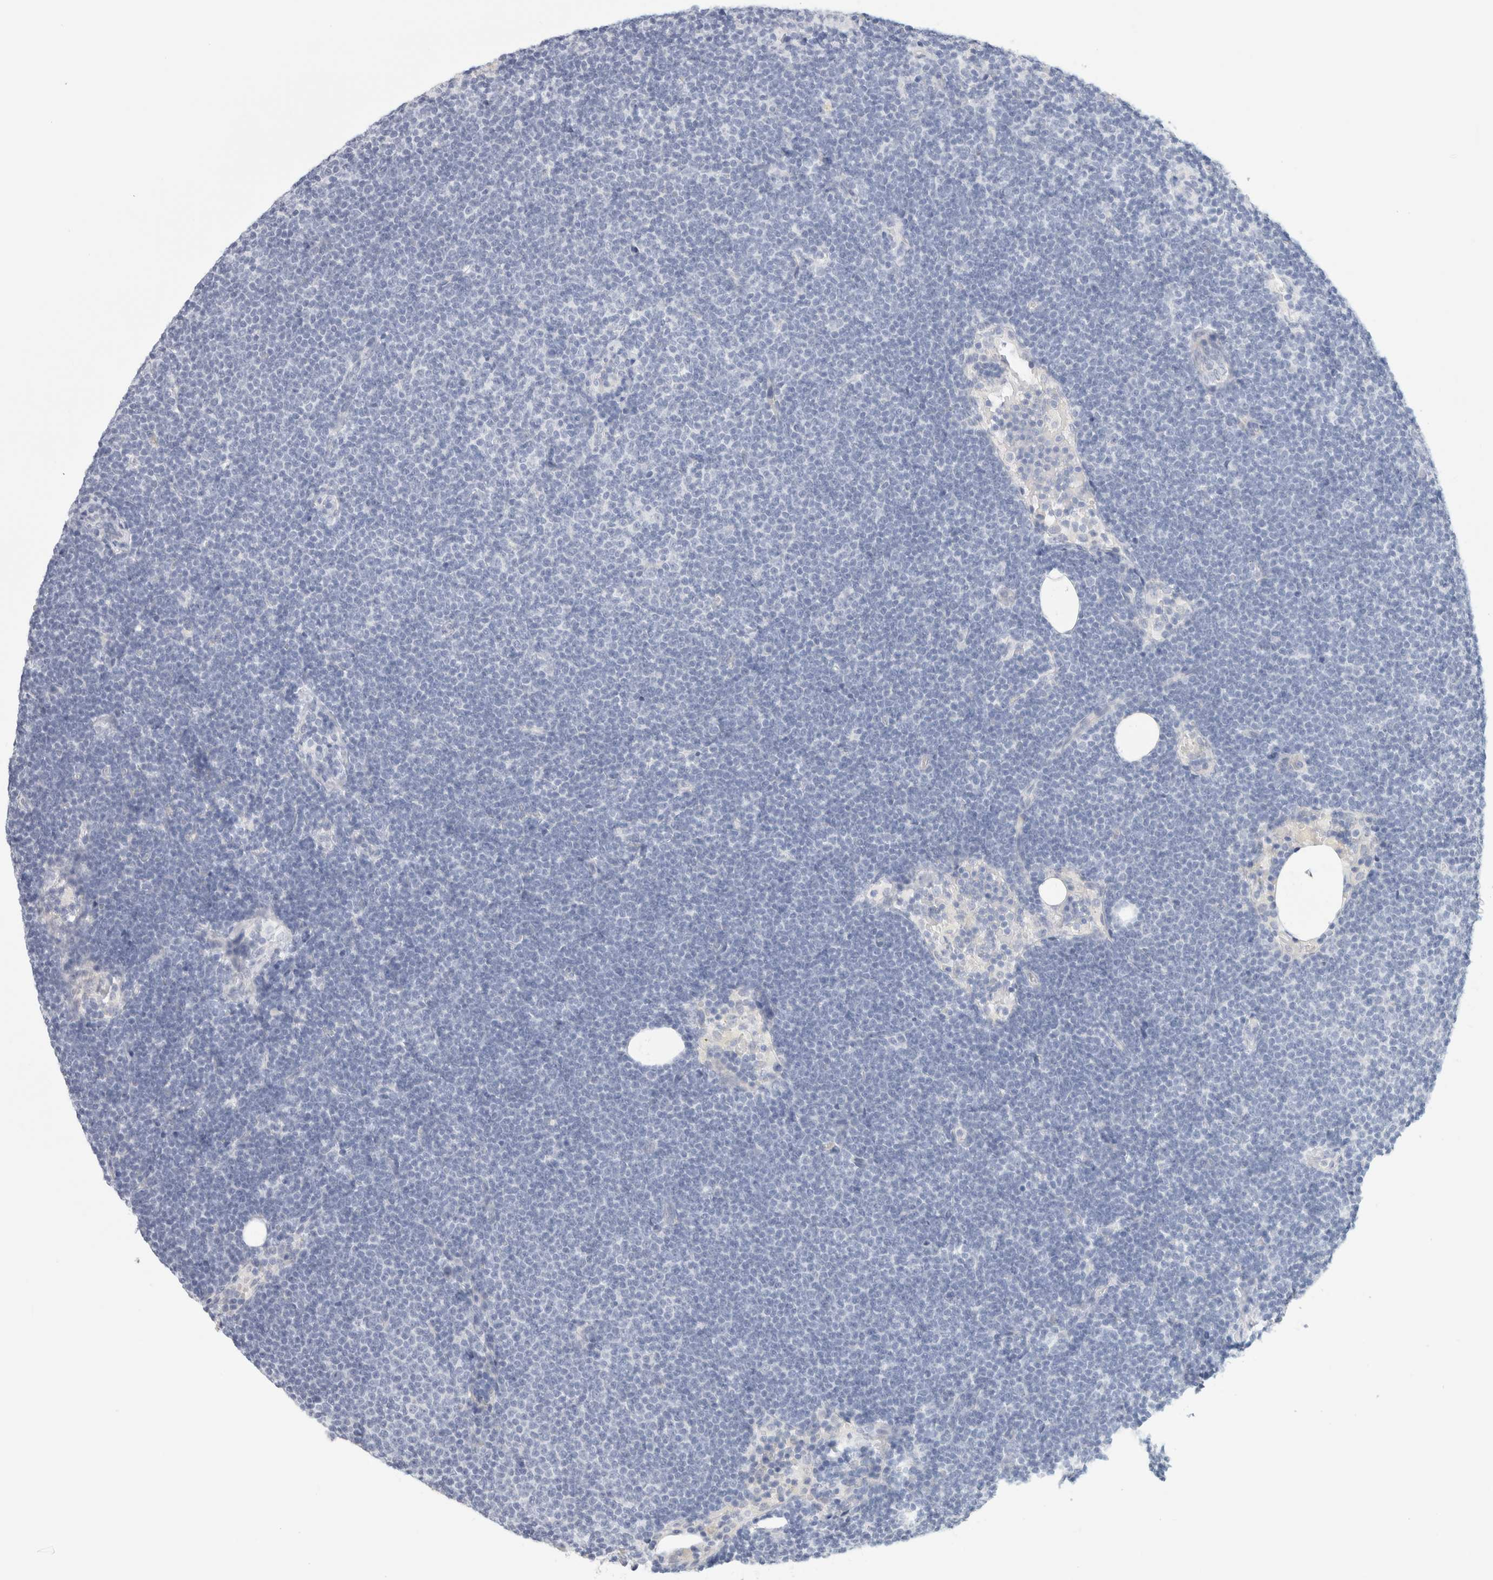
{"staining": {"intensity": "negative", "quantity": "none", "location": "none"}, "tissue": "lymphoma", "cell_type": "Tumor cells", "image_type": "cancer", "snomed": [{"axis": "morphology", "description": "Malignant lymphoma, non-Hodgkin's type, Low grade"}, {"axis": "topography", "description": "Lymph node"}], "caption": "This is a image of IHC staining of malignant lymphoma, non-Hodgkin's type (low-grade), which shows no positivity in tumor cells.", "gene": "RTN4", "patient": {"sex": "female", "age": 53}}